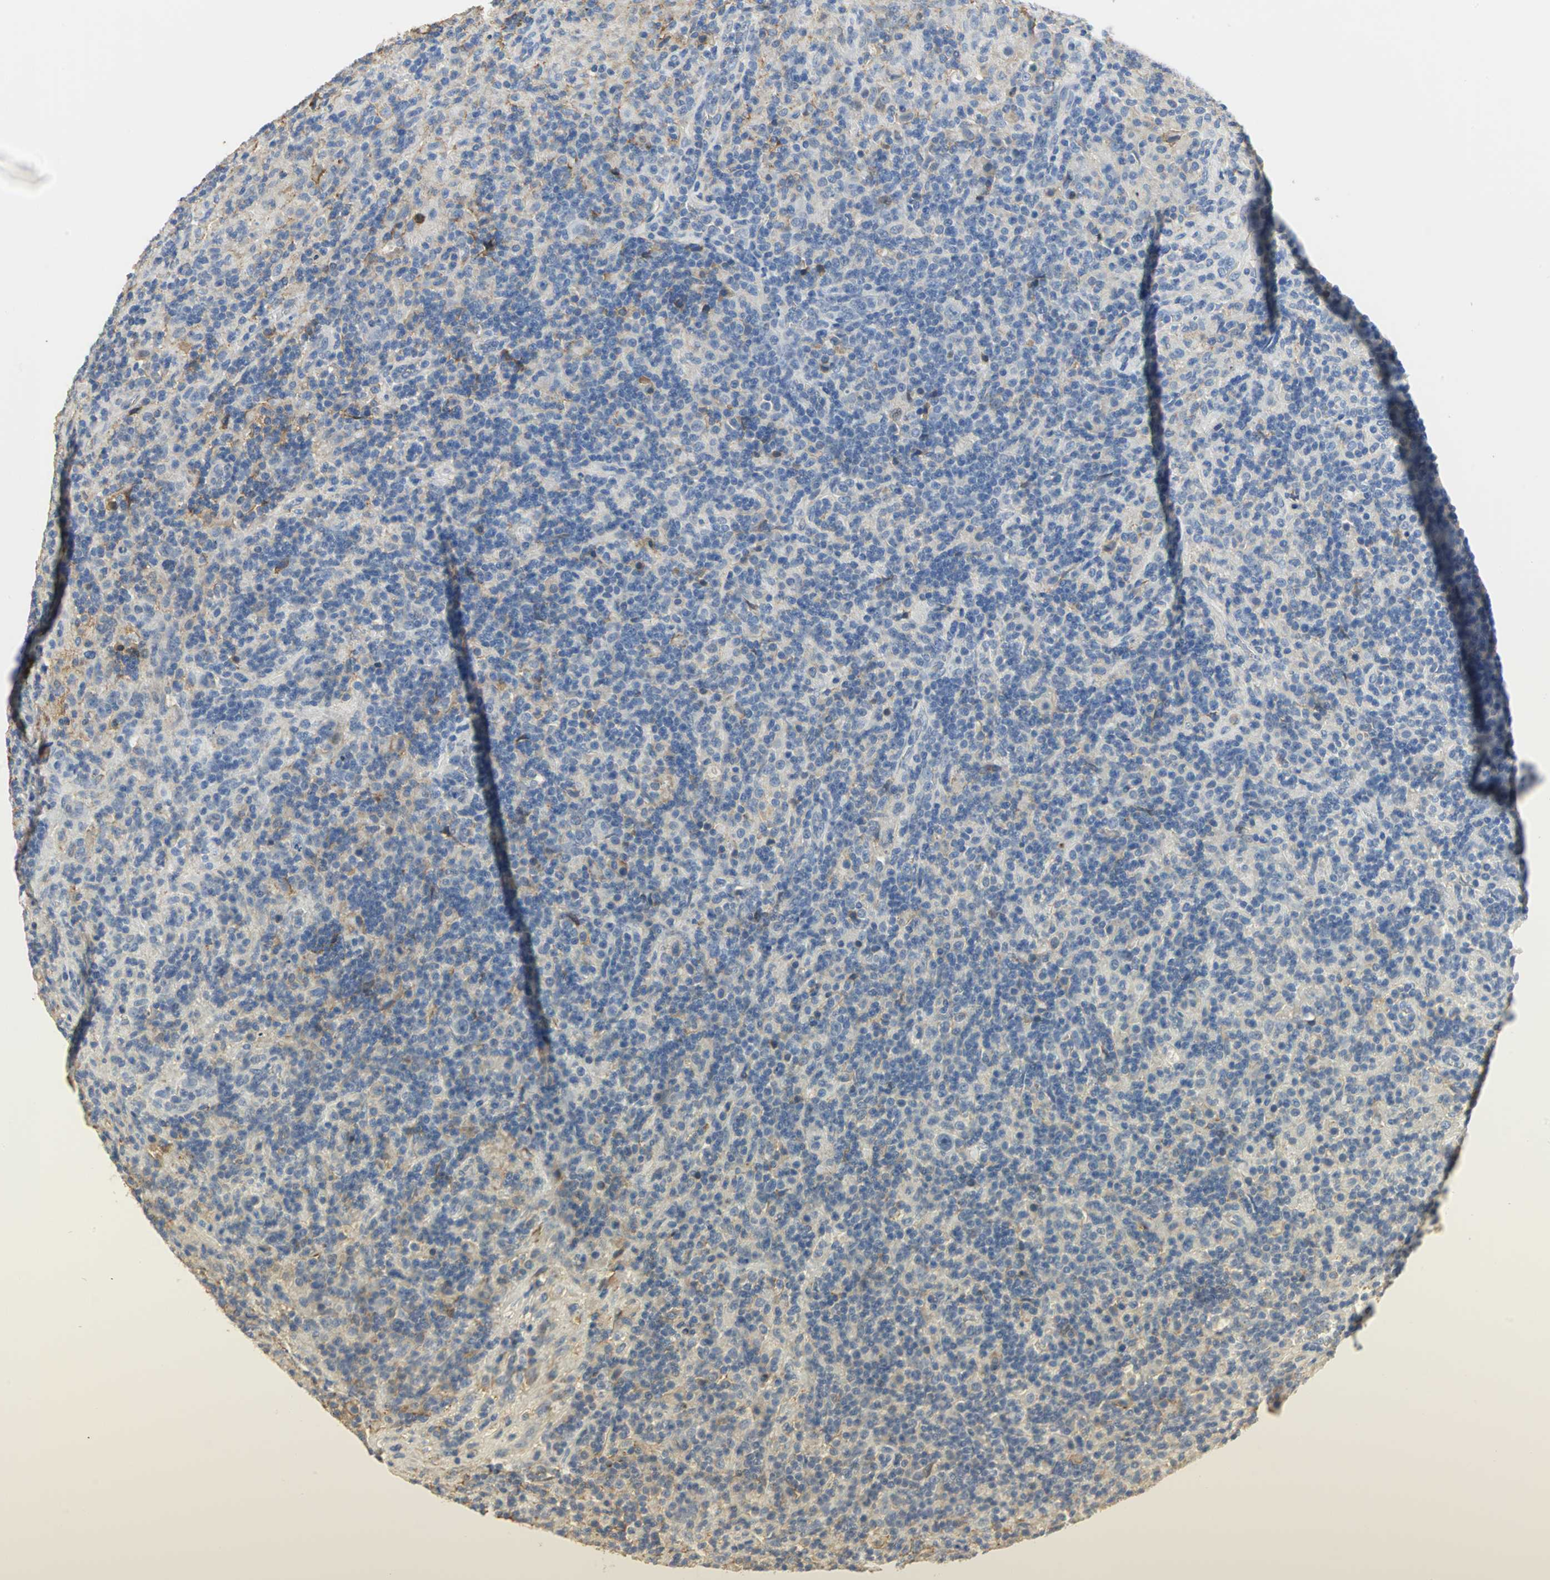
{"staining": {"intensity": "moderate", "quantity": "<25%", "location": "cytoplasmic/membranous"}, "tissue": "lymphoma", "cell_type": "Tumor cells", "image_type": "cancer", "snomed": [{"axis": "morphology", "description": "Hodgkin's disease, NOS"}, {"axis": "topography", "description": "Lymph node"}], "caption": "Tumor cells show moderate cytoplasmic/membranous staining in approximately <25% of cells in lymphoma.", "gene": "GYG2", "patient": {"sex": "male", "age": 70}}